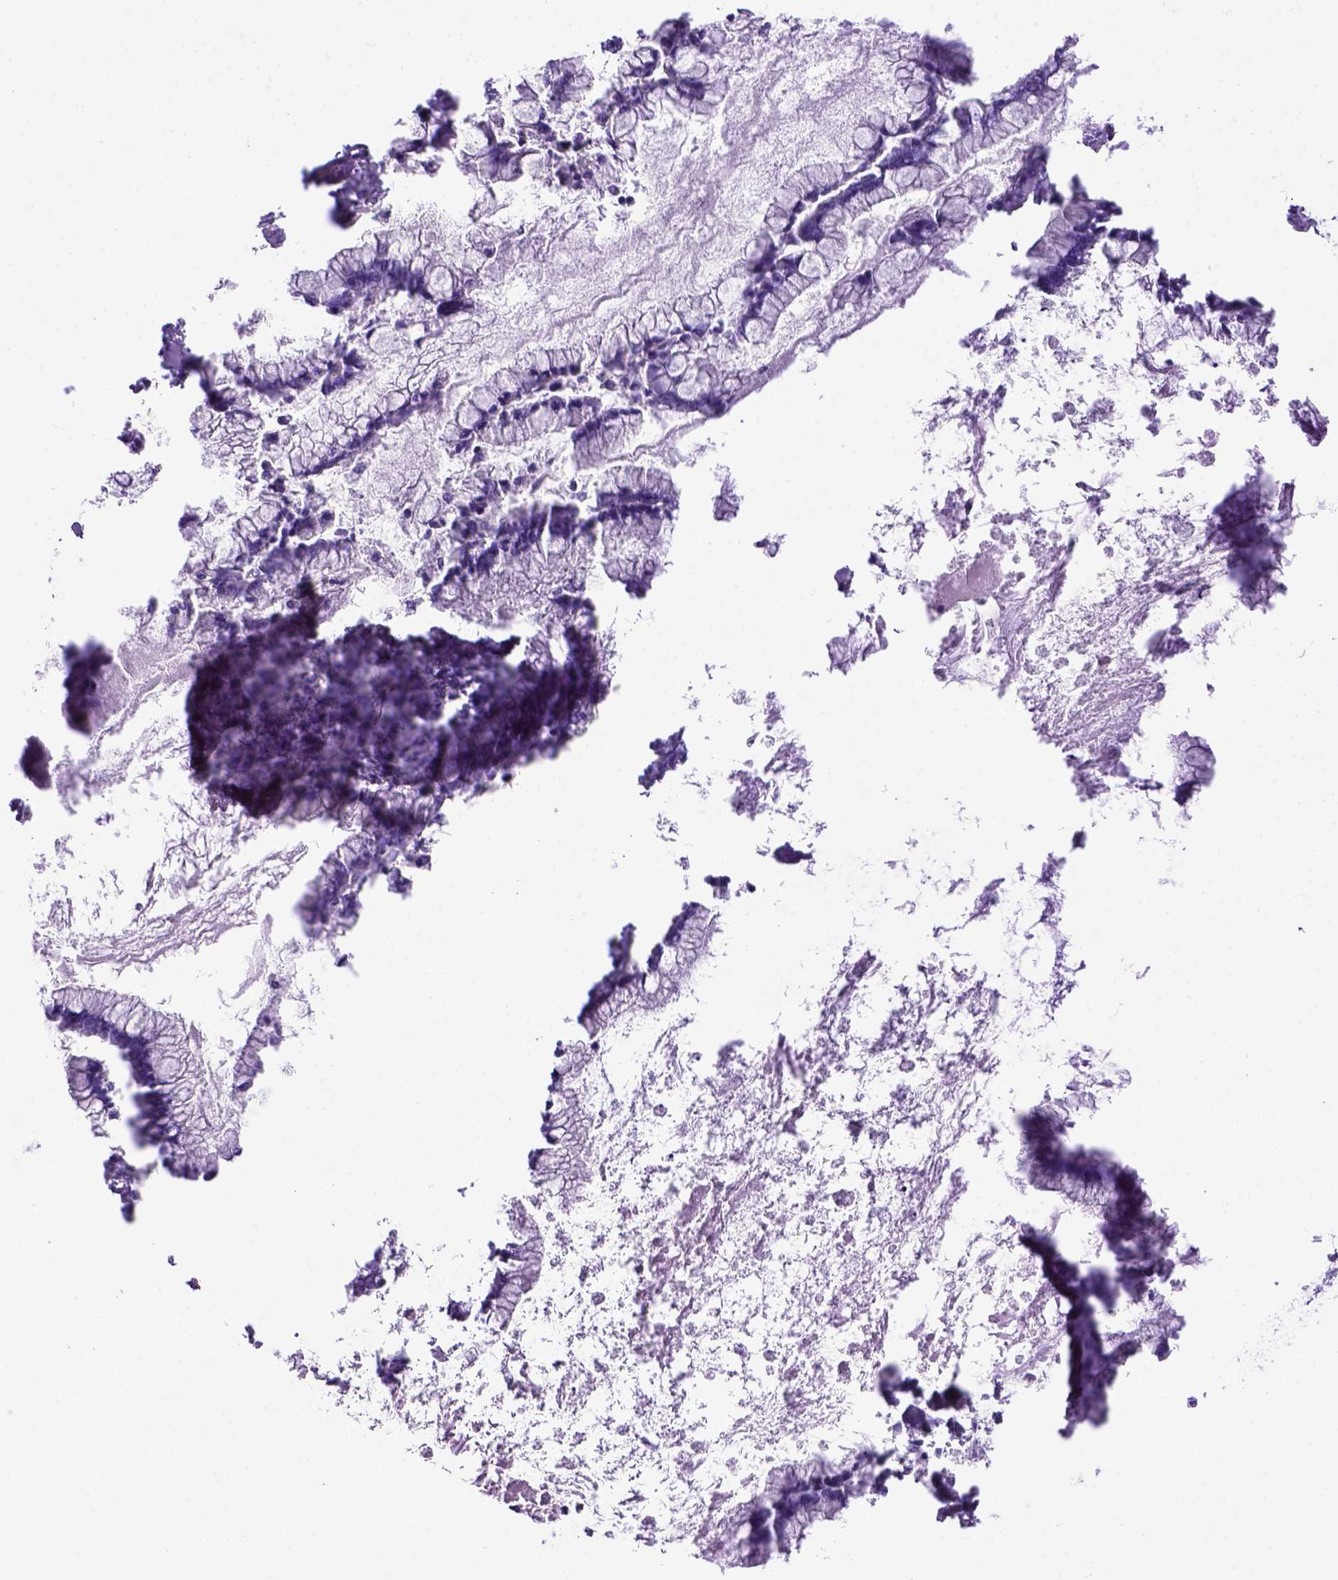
{"staining": {"intensity": "negative", "quantity": "none", "location": "none"}, "tissue": "ovarian cancer", "cell_type": "Tumor cells", "image_type": "cancer", "snomed": [{"axis": "morphology", "description": "Cystadenocarcinoma, mucinous, NOS"}, {"axis": "topography", "description": "Ovary"}], "caption": "Ovarian cancer stained for a protein using immunohistochemistry displays no positivity tumor cells.", "gene": "MEOX2", "patient": {"sex": "female", "age": 67}}